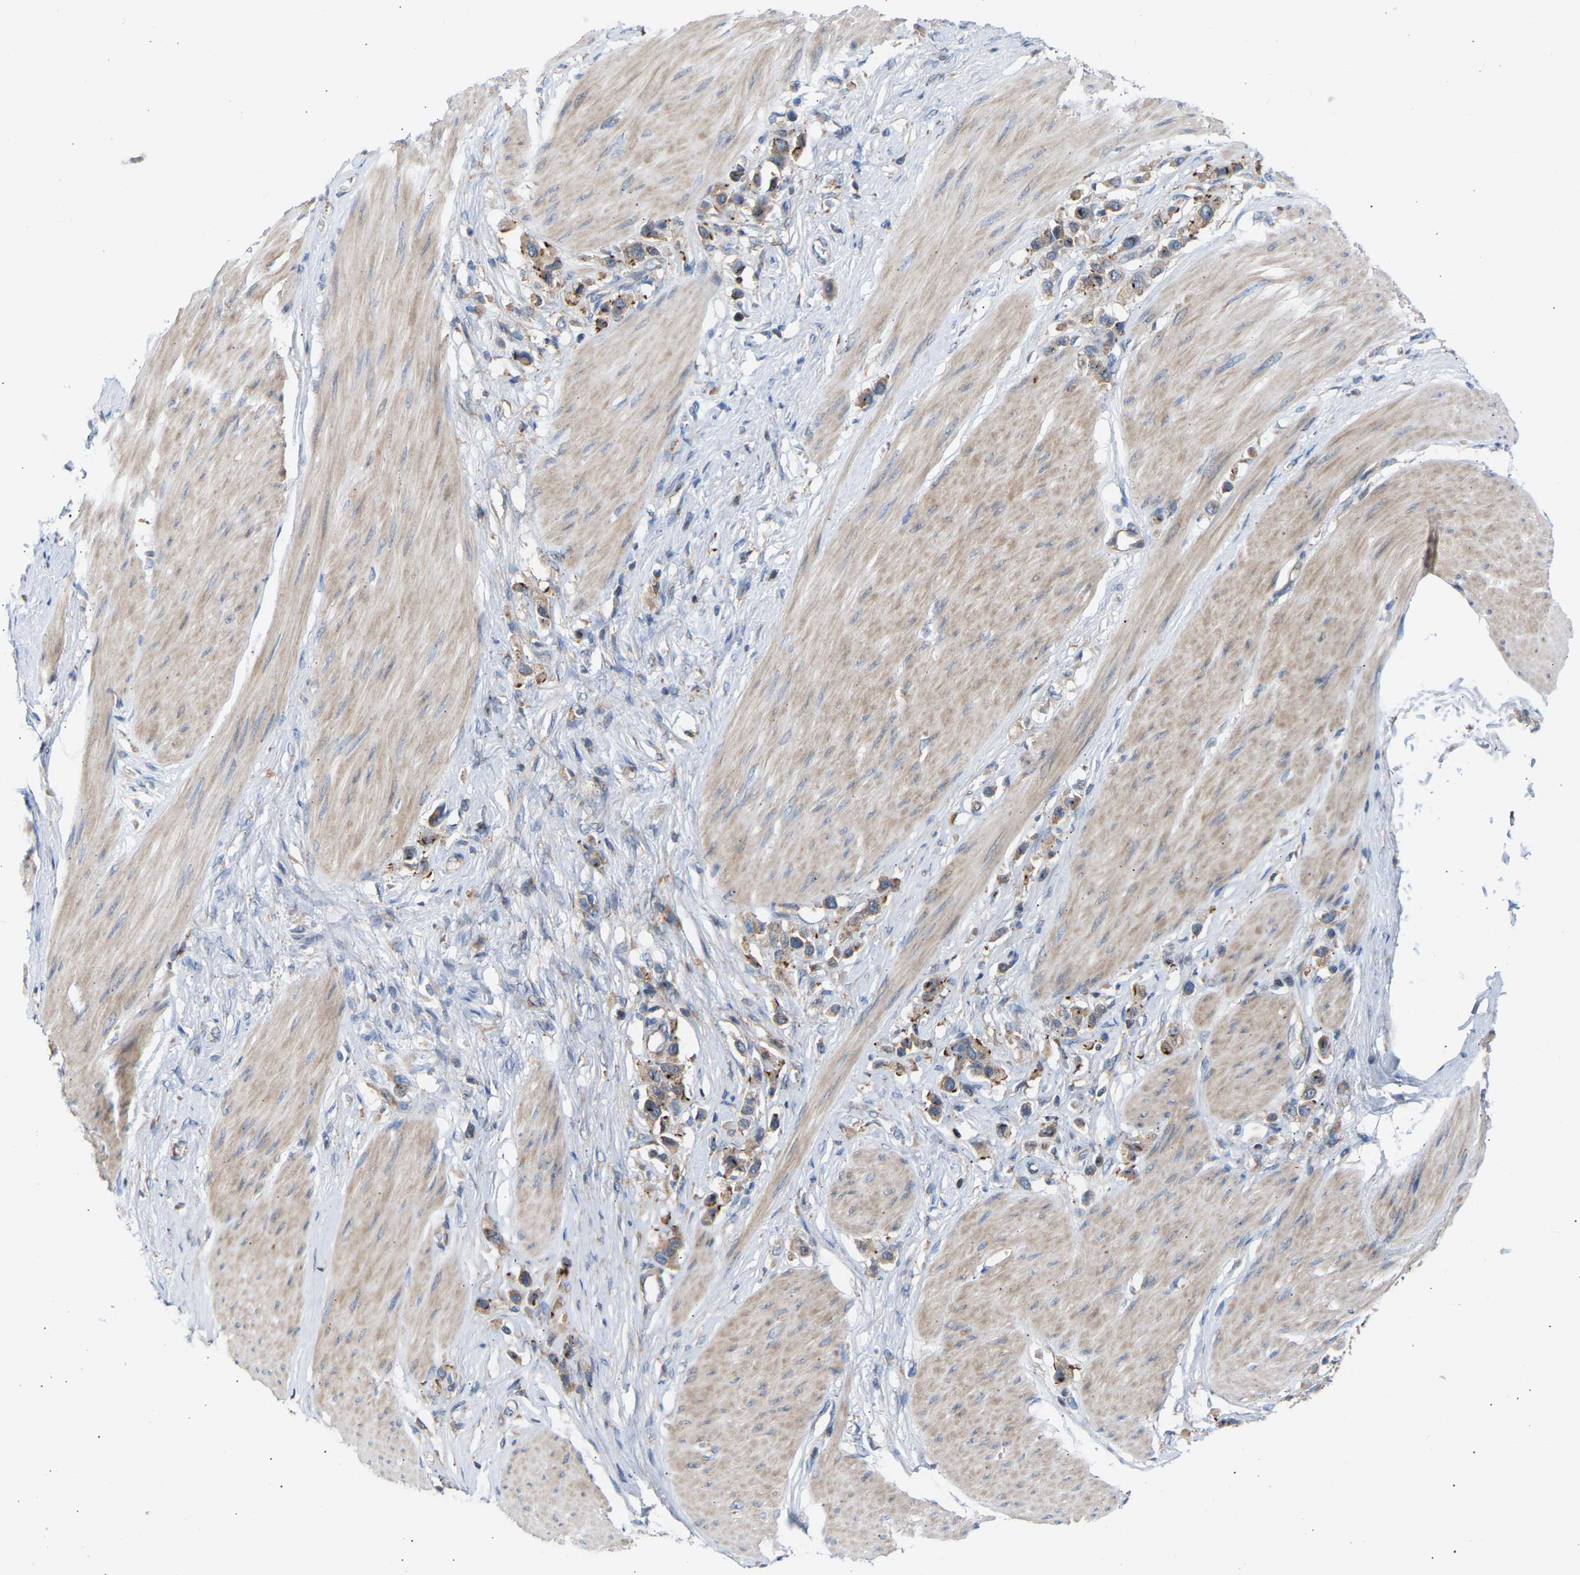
{"staining": {"intensity": "moderate", "quantity": ">75%", "location": "cytoplasmic/membranous"}, "tissue": "stomach cancer", "cell_type": "Tumor cells", "image_type": "cancer", "snomed": [{"axis": "morphology", "description": "Adenocarcinoma, NOS"}, {"axis": "topography", "description": "Stomach"}], "caption": "An immunohistochemistry image of neoplastic tissue is shown. Protein staining in brown highlights moderate cytoplasmic/membranous positivity in stomach adenocarcinoma within tumor cells.", "gene": "GCN1", "patient": {"sex": "female", "age": 65}}